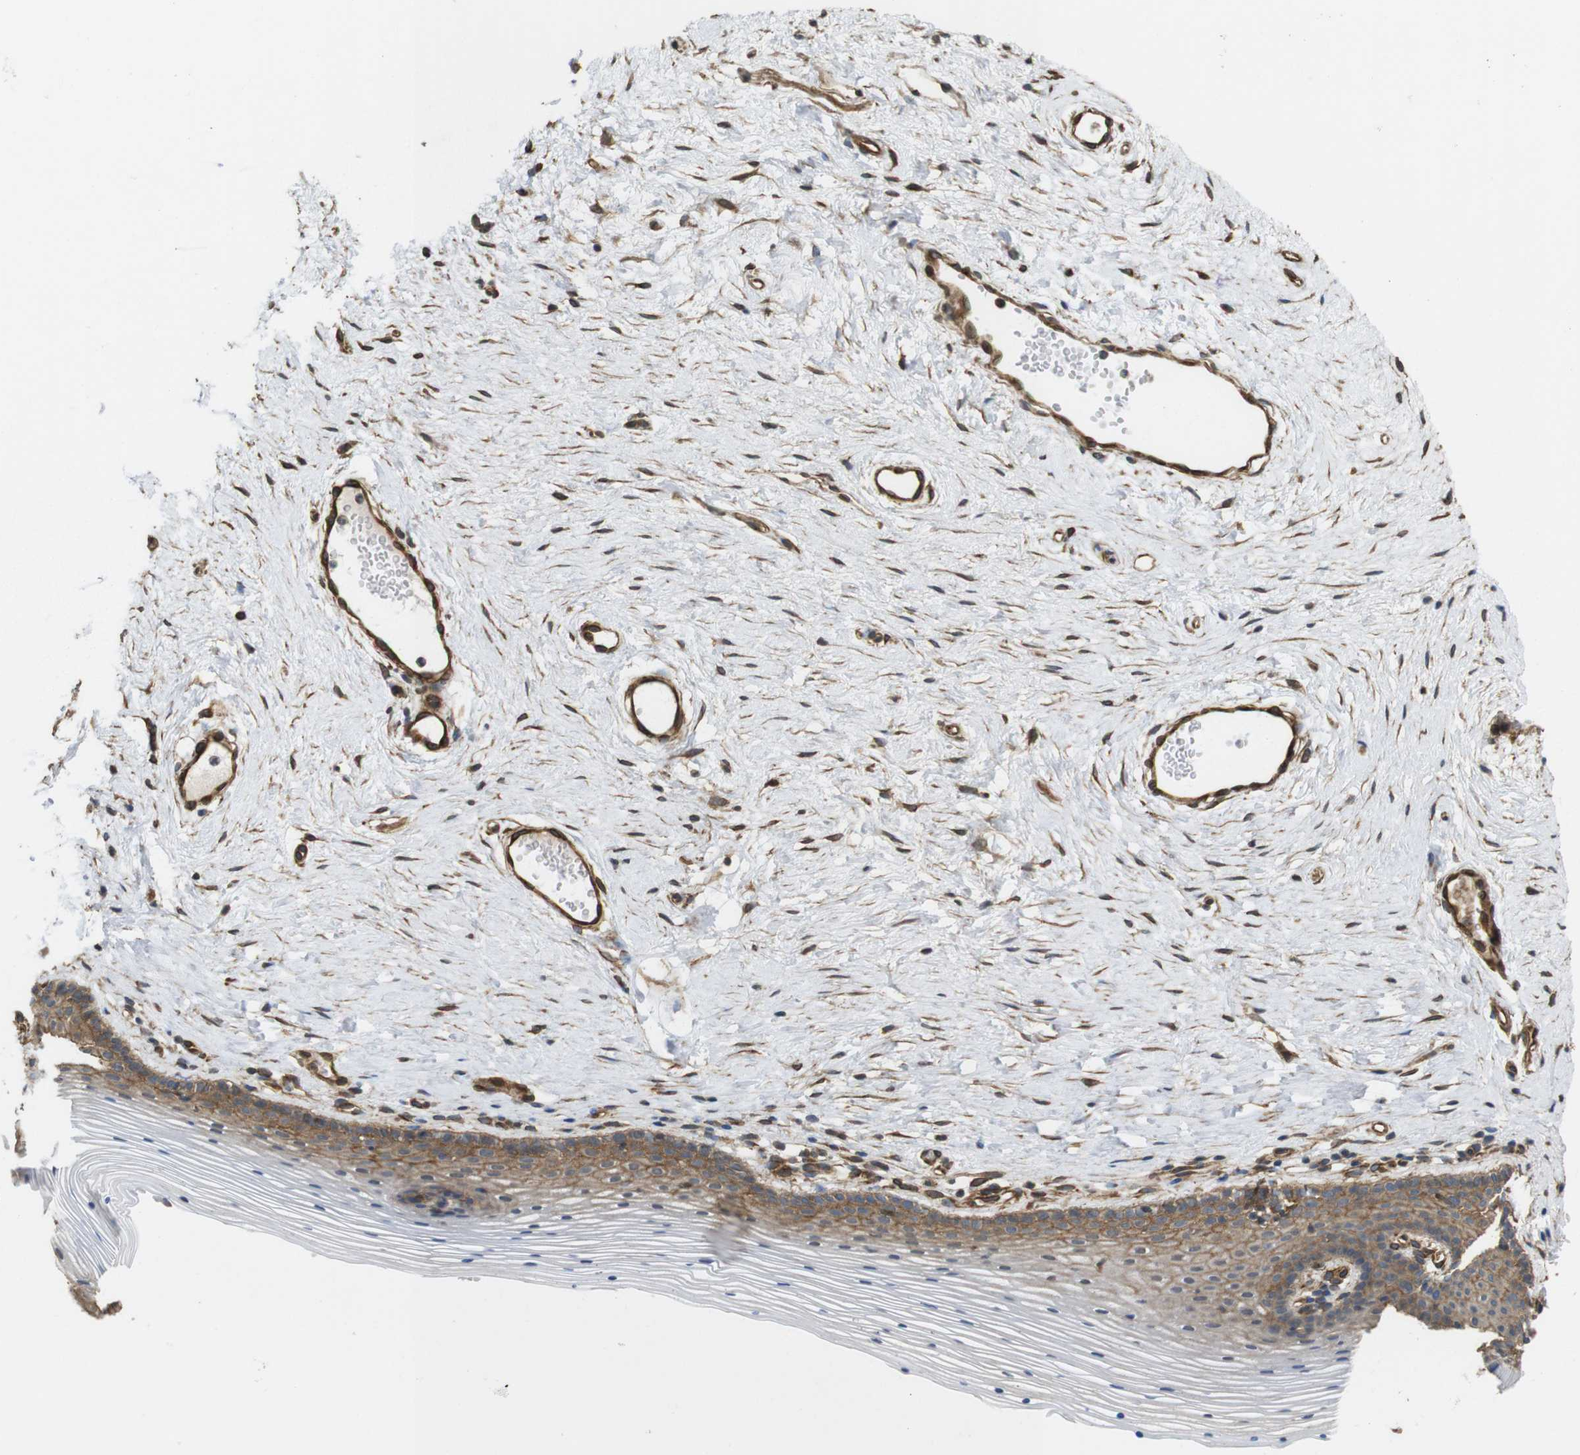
{"staining": {"intensity": "moderate", "quantity": ">75%", "location": "cytoplasmic/membranous"}, "tissue": "vagina", "cell_type": "Squamous epithelial cells", "image_type": "normal", "snomed": [{"axis": "morphology", "description": "Normal tissue, NOS"}, {"axis": "topography", "description": "Vagina"}], "caption": "A photomicrograph of human vagina stained for a protein demonstrates moderate cytoplasmic/membranous brown staining in squamous epithelial cells.", "gene": "ZDHHC5", "patient": {"sex": "female", "age": 32}}